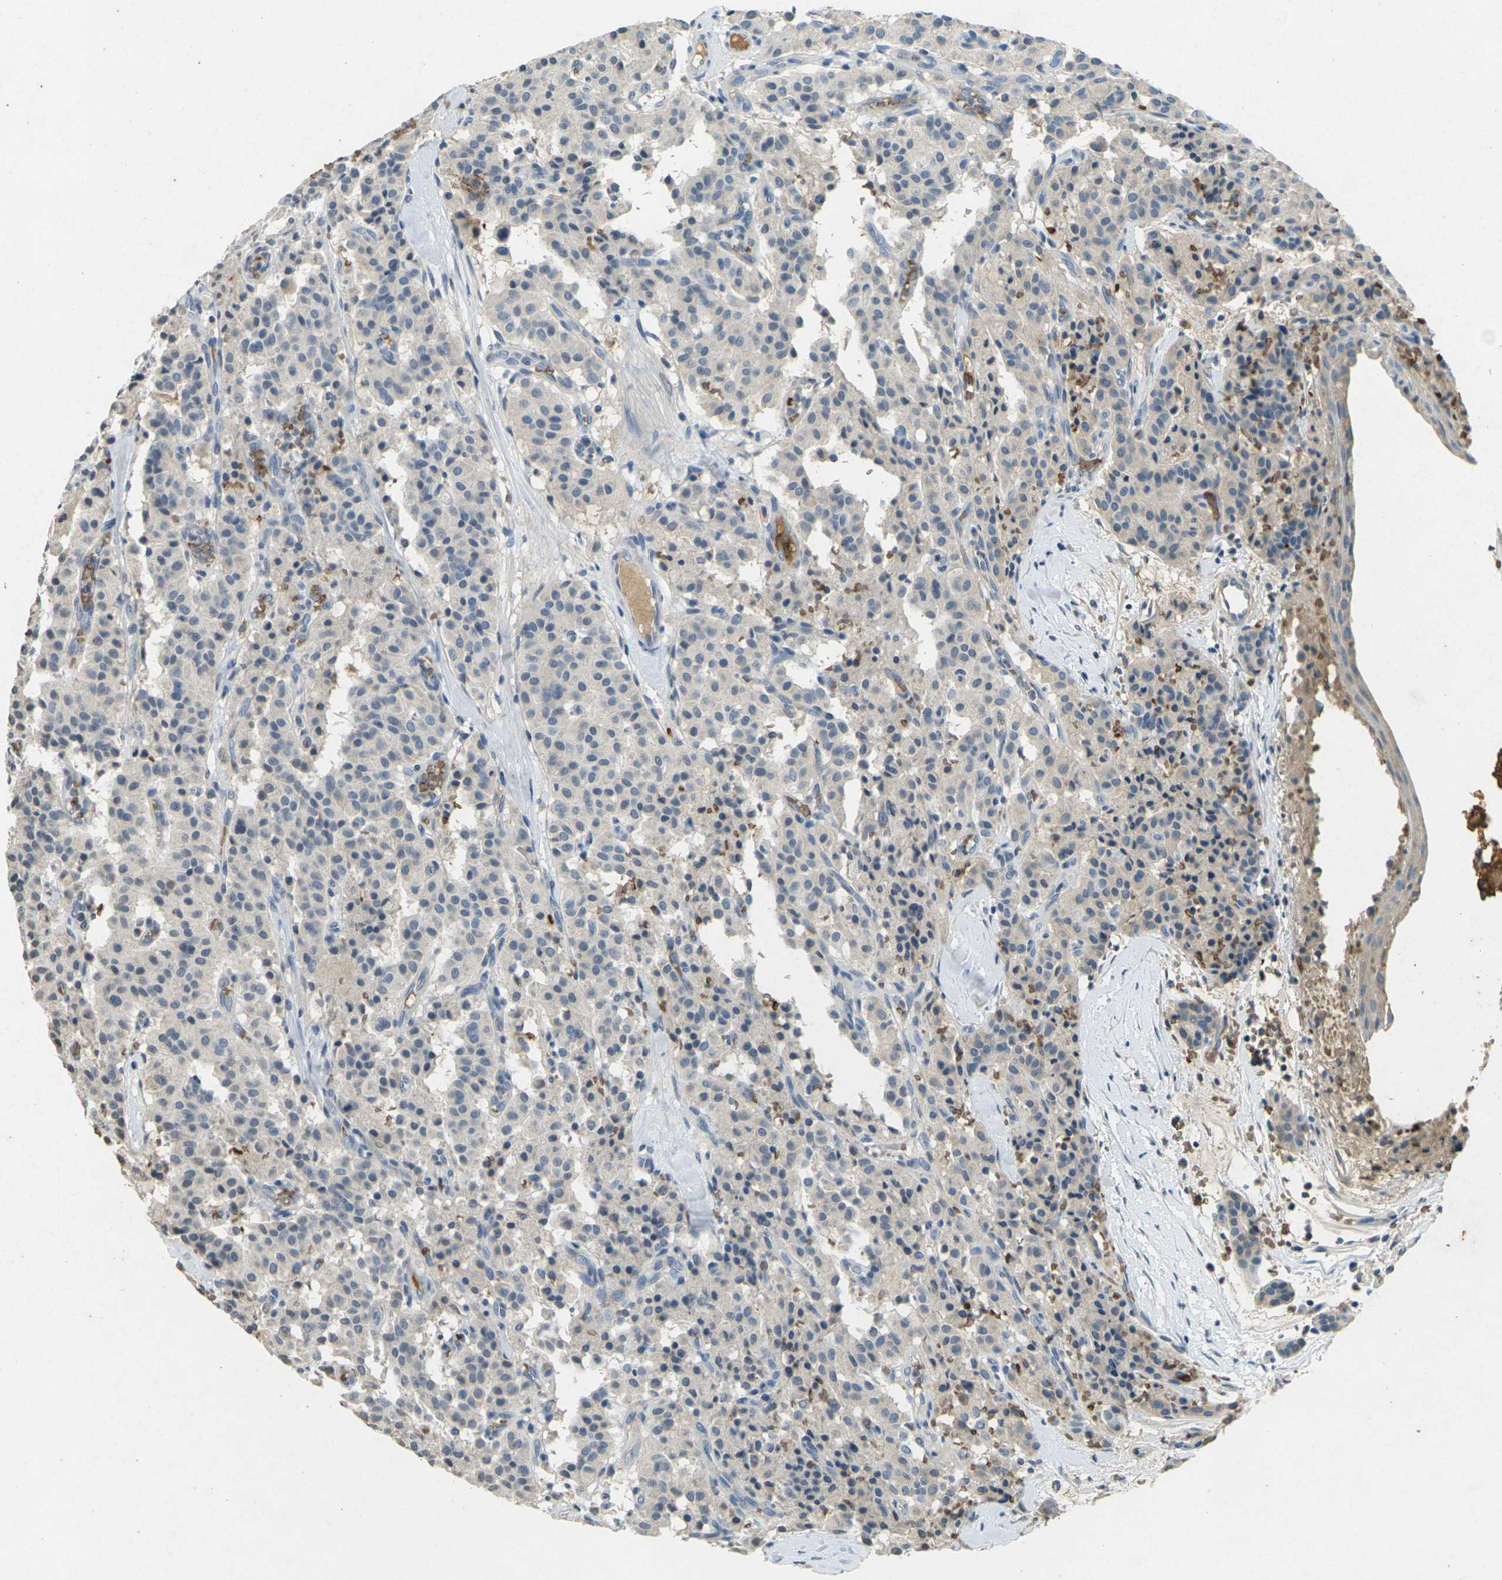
{"staining": {"intensity": "weak", "quantity": ">75%", "location": "cytoplasmic/membranous"}, "tissue": "carcinoid", "cell_type": "Tumor cells", "image_type": "cancer", "snomed": [{"axis": "morphology", "description": "Carcinoid, malignant, NOS"}, {"axis": "topography", "description": "Lung"}], "caption": "Immunohistochemistry of malignant carcinoid displays low levels of weak cytoplasmic/membranous positivity in about >75% of tumor cells.", "gene": "HBB", "patient": {"sex": "male", "age": 30}}